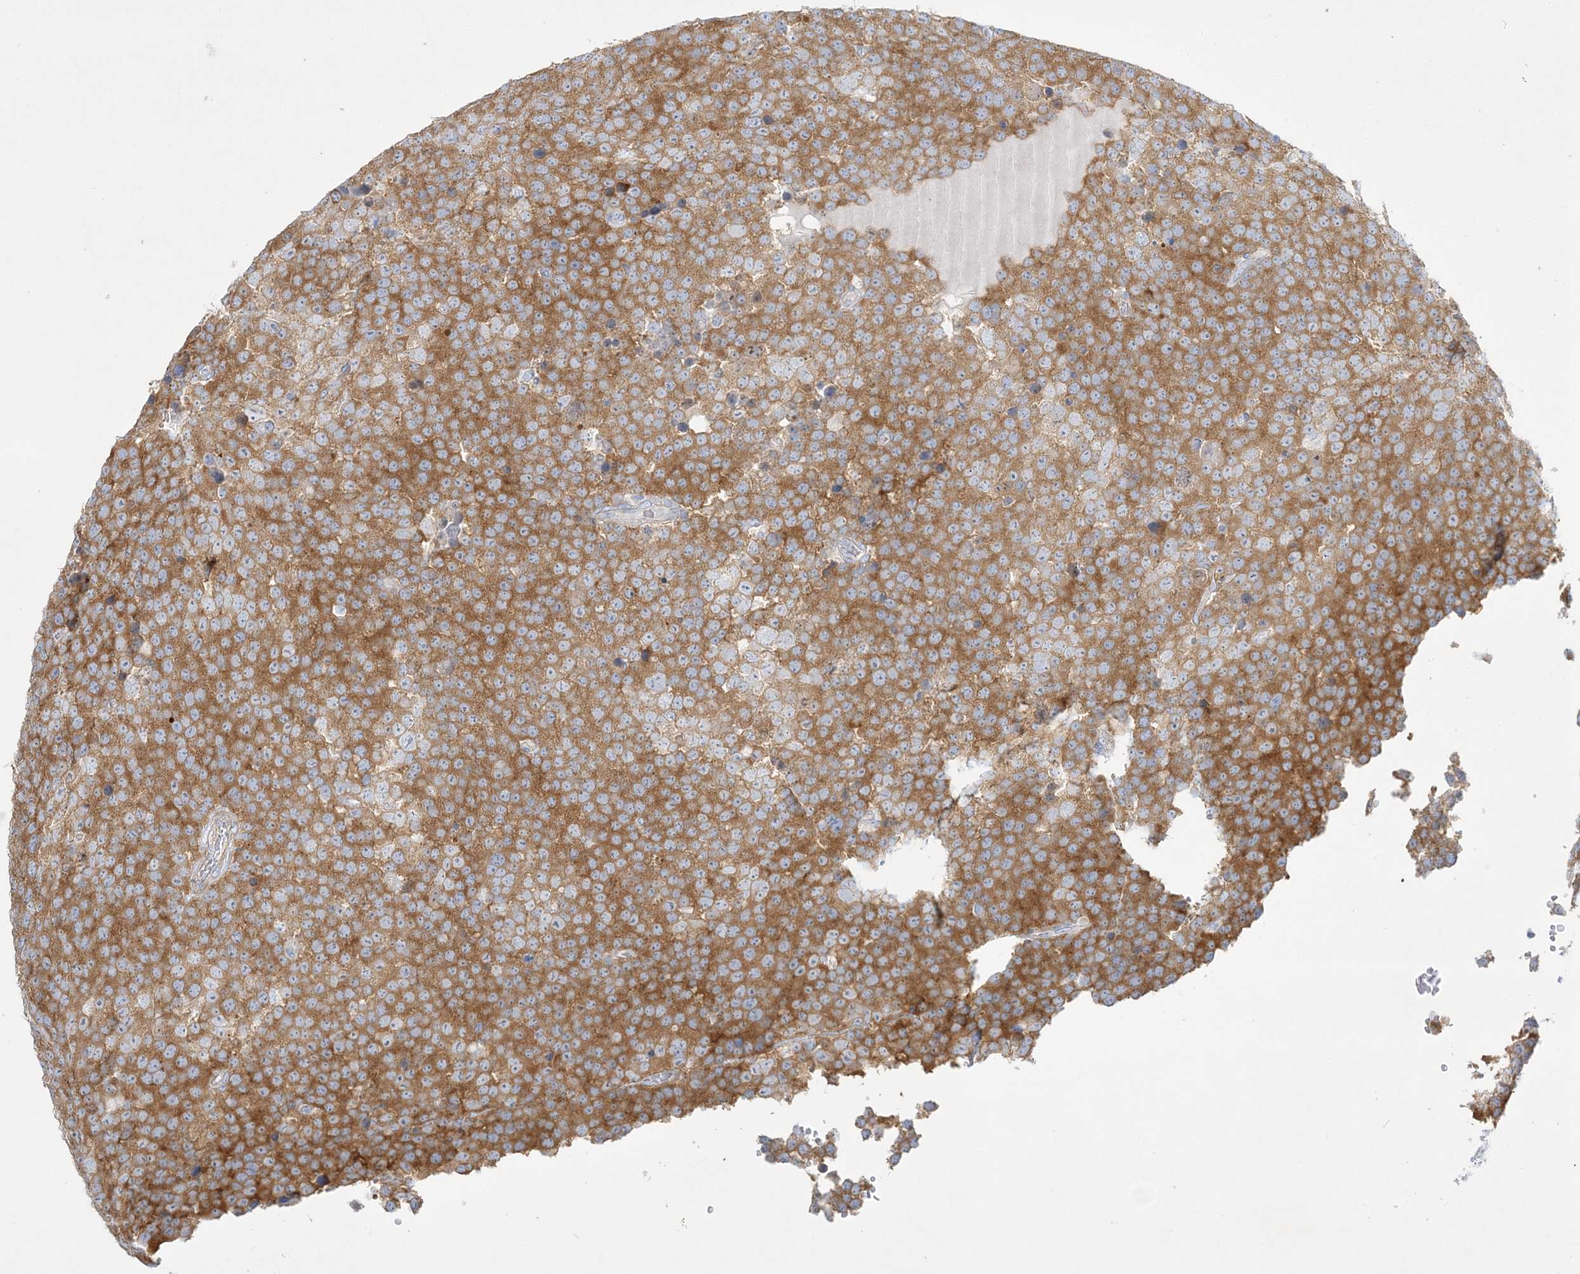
{"staining": {"intensity": "strong", "quantity": ">75%", "location": "cytoplasmic/membranous"}, "tissue": "testis cancer", "cell_type": "Tumor cells", "image_type": "cancer", "snomed": [{"axis": "morphology", "description": "Seminoma, NOS"}, {"axis": "topography", "description": "Testis"}], "caption": "This micrograph exhibits testis cancer (seminoma) stained with IHC to label a protein in brown. The cytoplasmic/membranous of tumor cells show strong positivity for the protein. Nuclei are counter-stained blue.", "gene": "FARSB", "patient": {"sex": "male", "age": 71}}